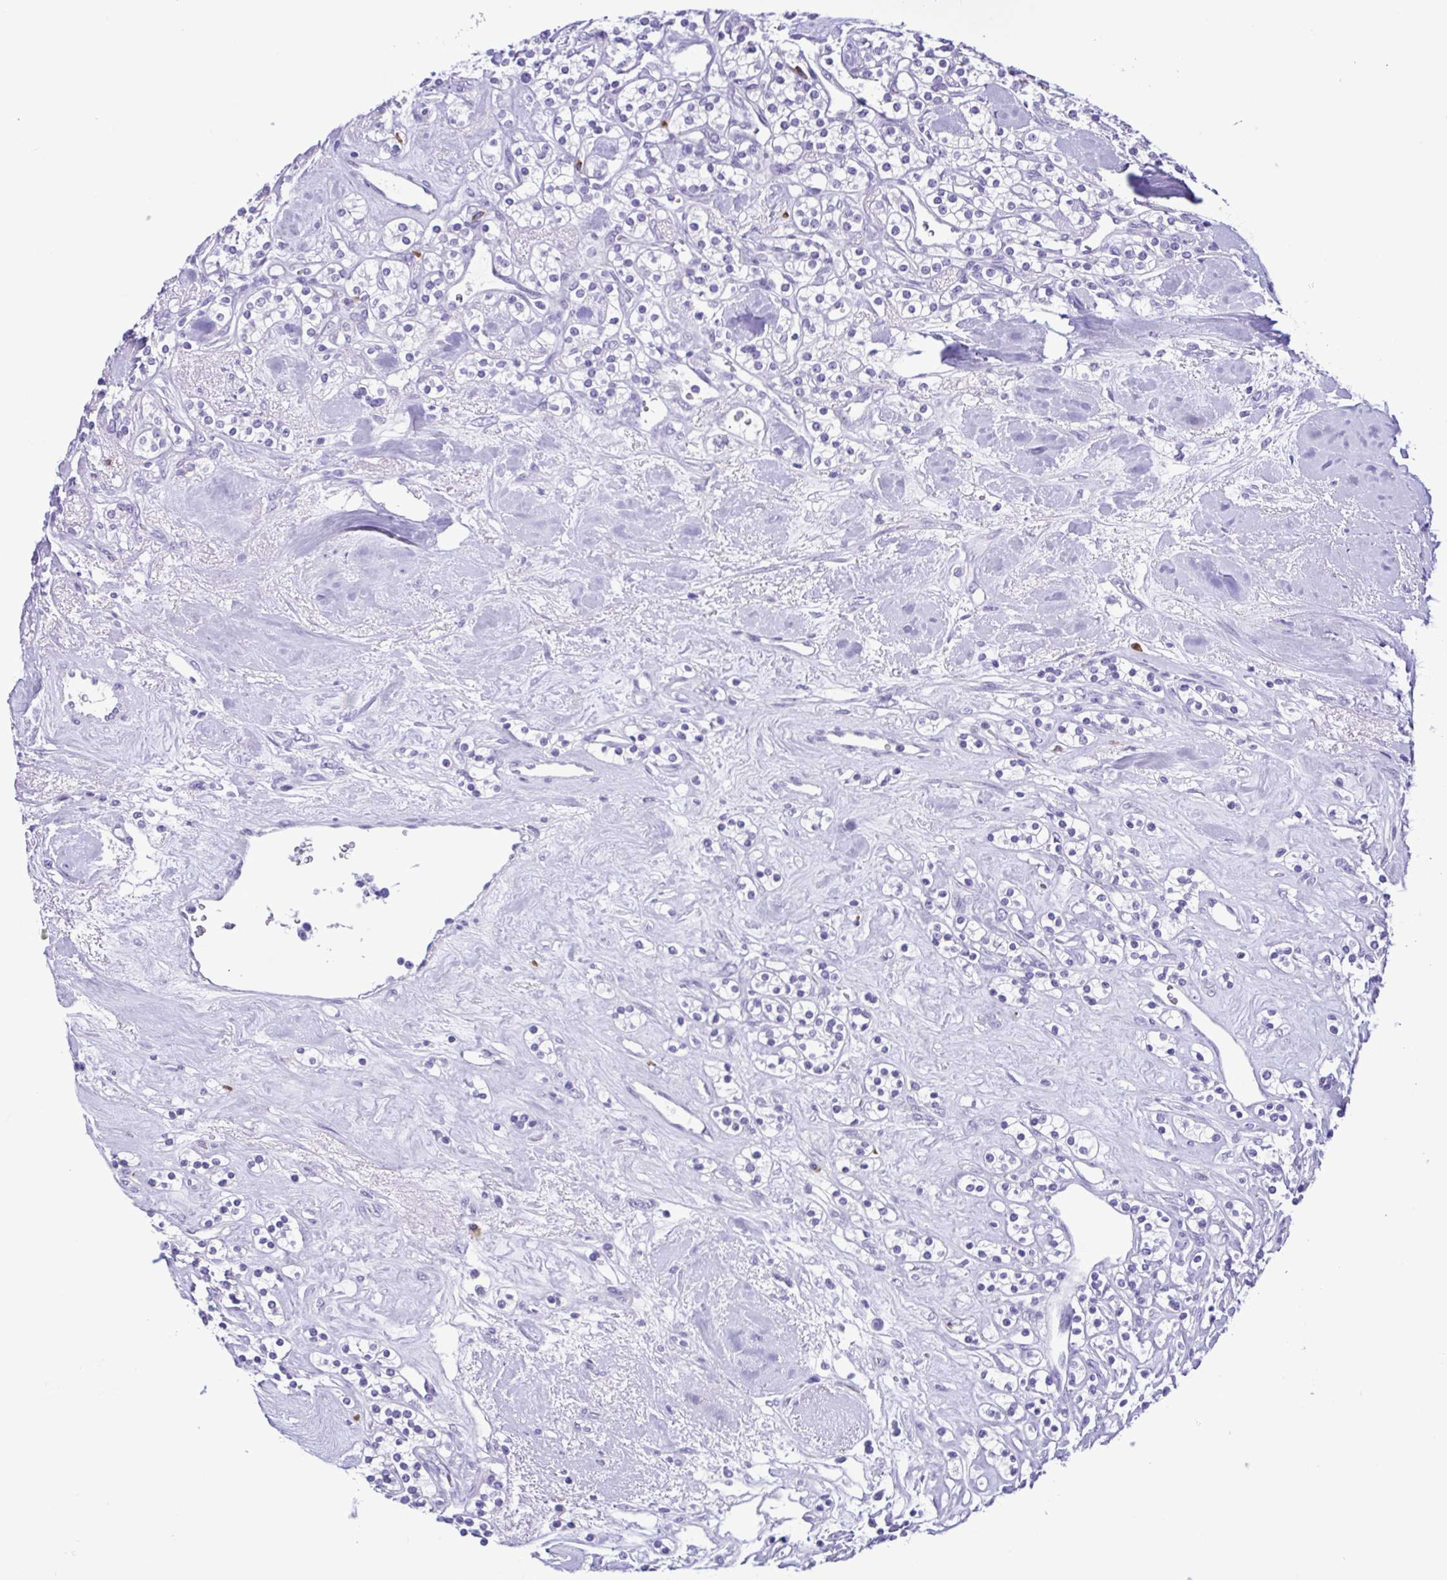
{"staining": {"intensity": "negative", "quantity": "none", "location": "none"}, "tissue": "renal cancer", "cell_type": "Tumor cells", "image_type": "cancer", "snomed": [{"axis": "morphology", "description": "Adenocarcinoma, NOS"}, {"axis": "topography", "description": "Kidney"}], "caption": "Immunohistochemistry of renal cancer displays no positivity in tumor cells.", "gene": "SPATA16", "patient": {"sex": "male", "age": 77}}